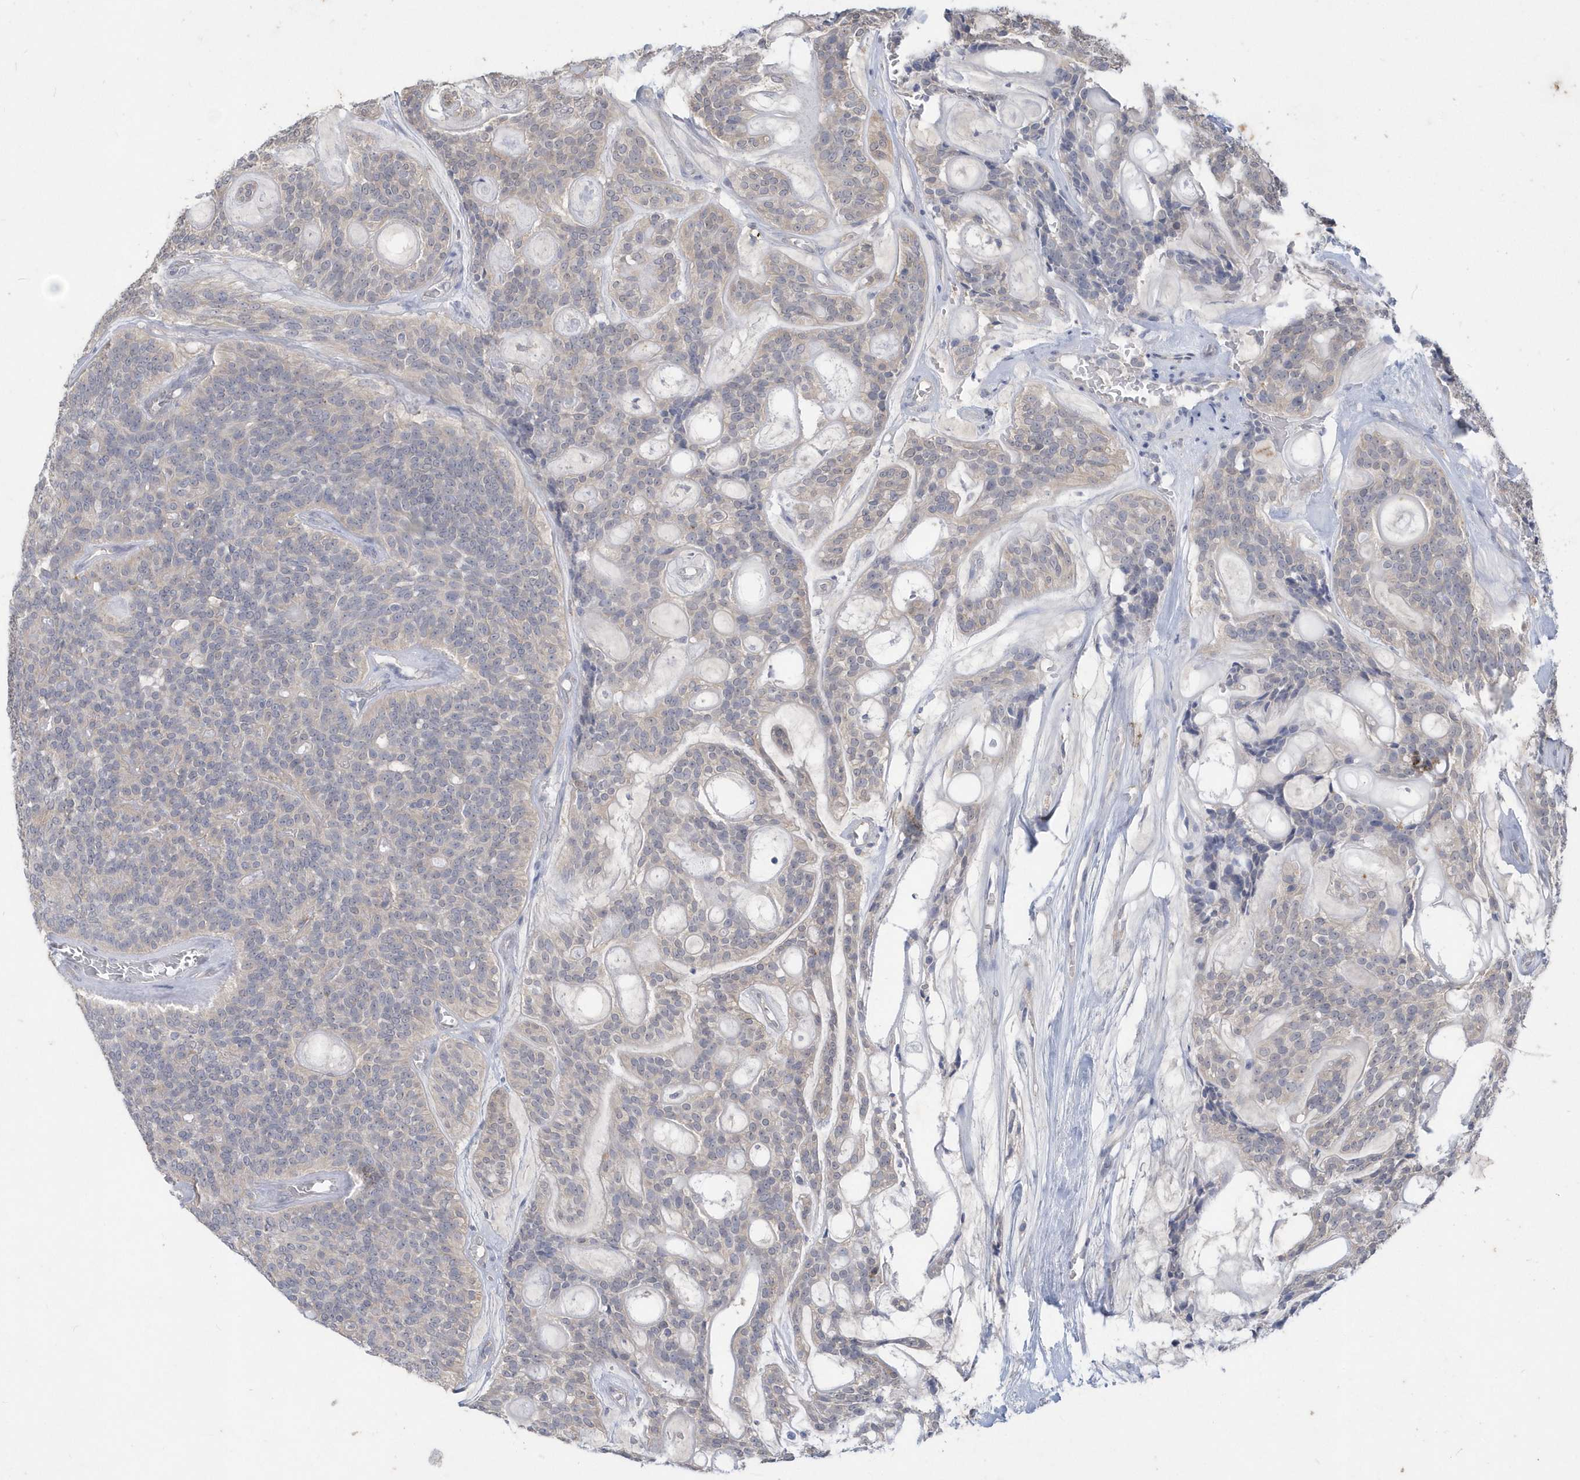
{"staining": {"intensity": "weak", "quantity": "25%-75%", "location": "cytoplasmic/membranous"}, "tissue": "head and neck cancer", "cell_type": "Tumor cells", "image_type": "cancer", "snomed": [{"axis": "morphology", "description": "Adenocarcinoma, NOS"}, {"axis": "topography", "description": "Head-Neck"}], "caption": "This image displays immunohistochemistry (IHC) staining of head and neck cancer (adenocarcinoma), with low weak cytoplasmic/membranous staining in about 25%-75% of tumor cells.", "gene": "AKR7A2", "patient": {"sex": "male", "age": 66}}